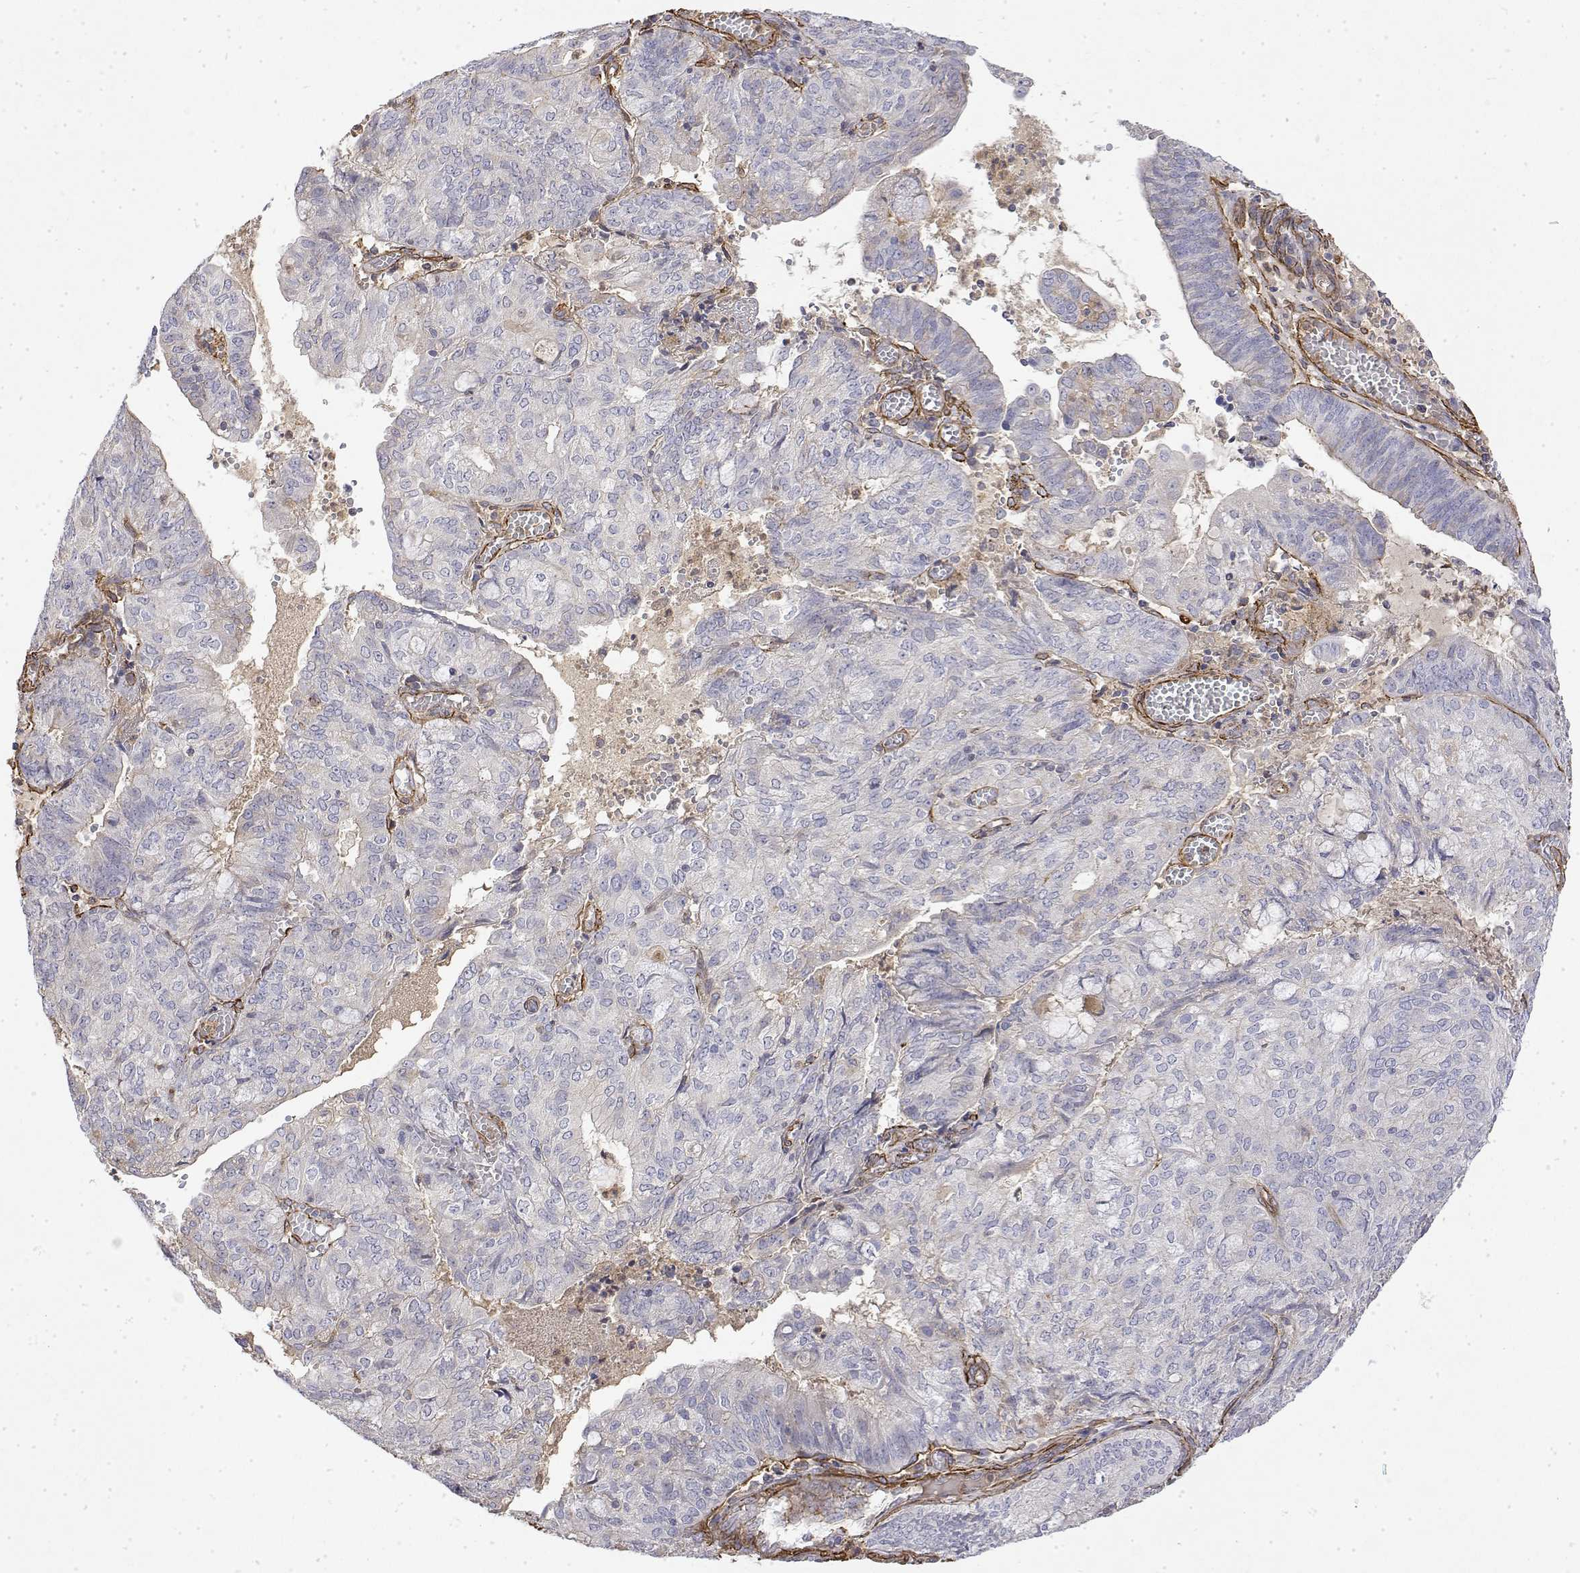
{"staining": {"intensity": "negative", "quantity": "none", "location": "none"}, "tissue": "endometrial cancer", "cell_type": "Tumor cells", "image_type": "cancer", "snomed": [{"axis": "morphology", "description": "Adenocarcinoma, NOS"}, {"axis": "topography", "description": "Endometrium"}], "caption": "A histopathology image of endometrial adenocarcinoma stained for a protein demonstrates no brown staining in tumor cells.", "gene": "SOWAHD", "patient": {"sex": "female", "age": 82}}